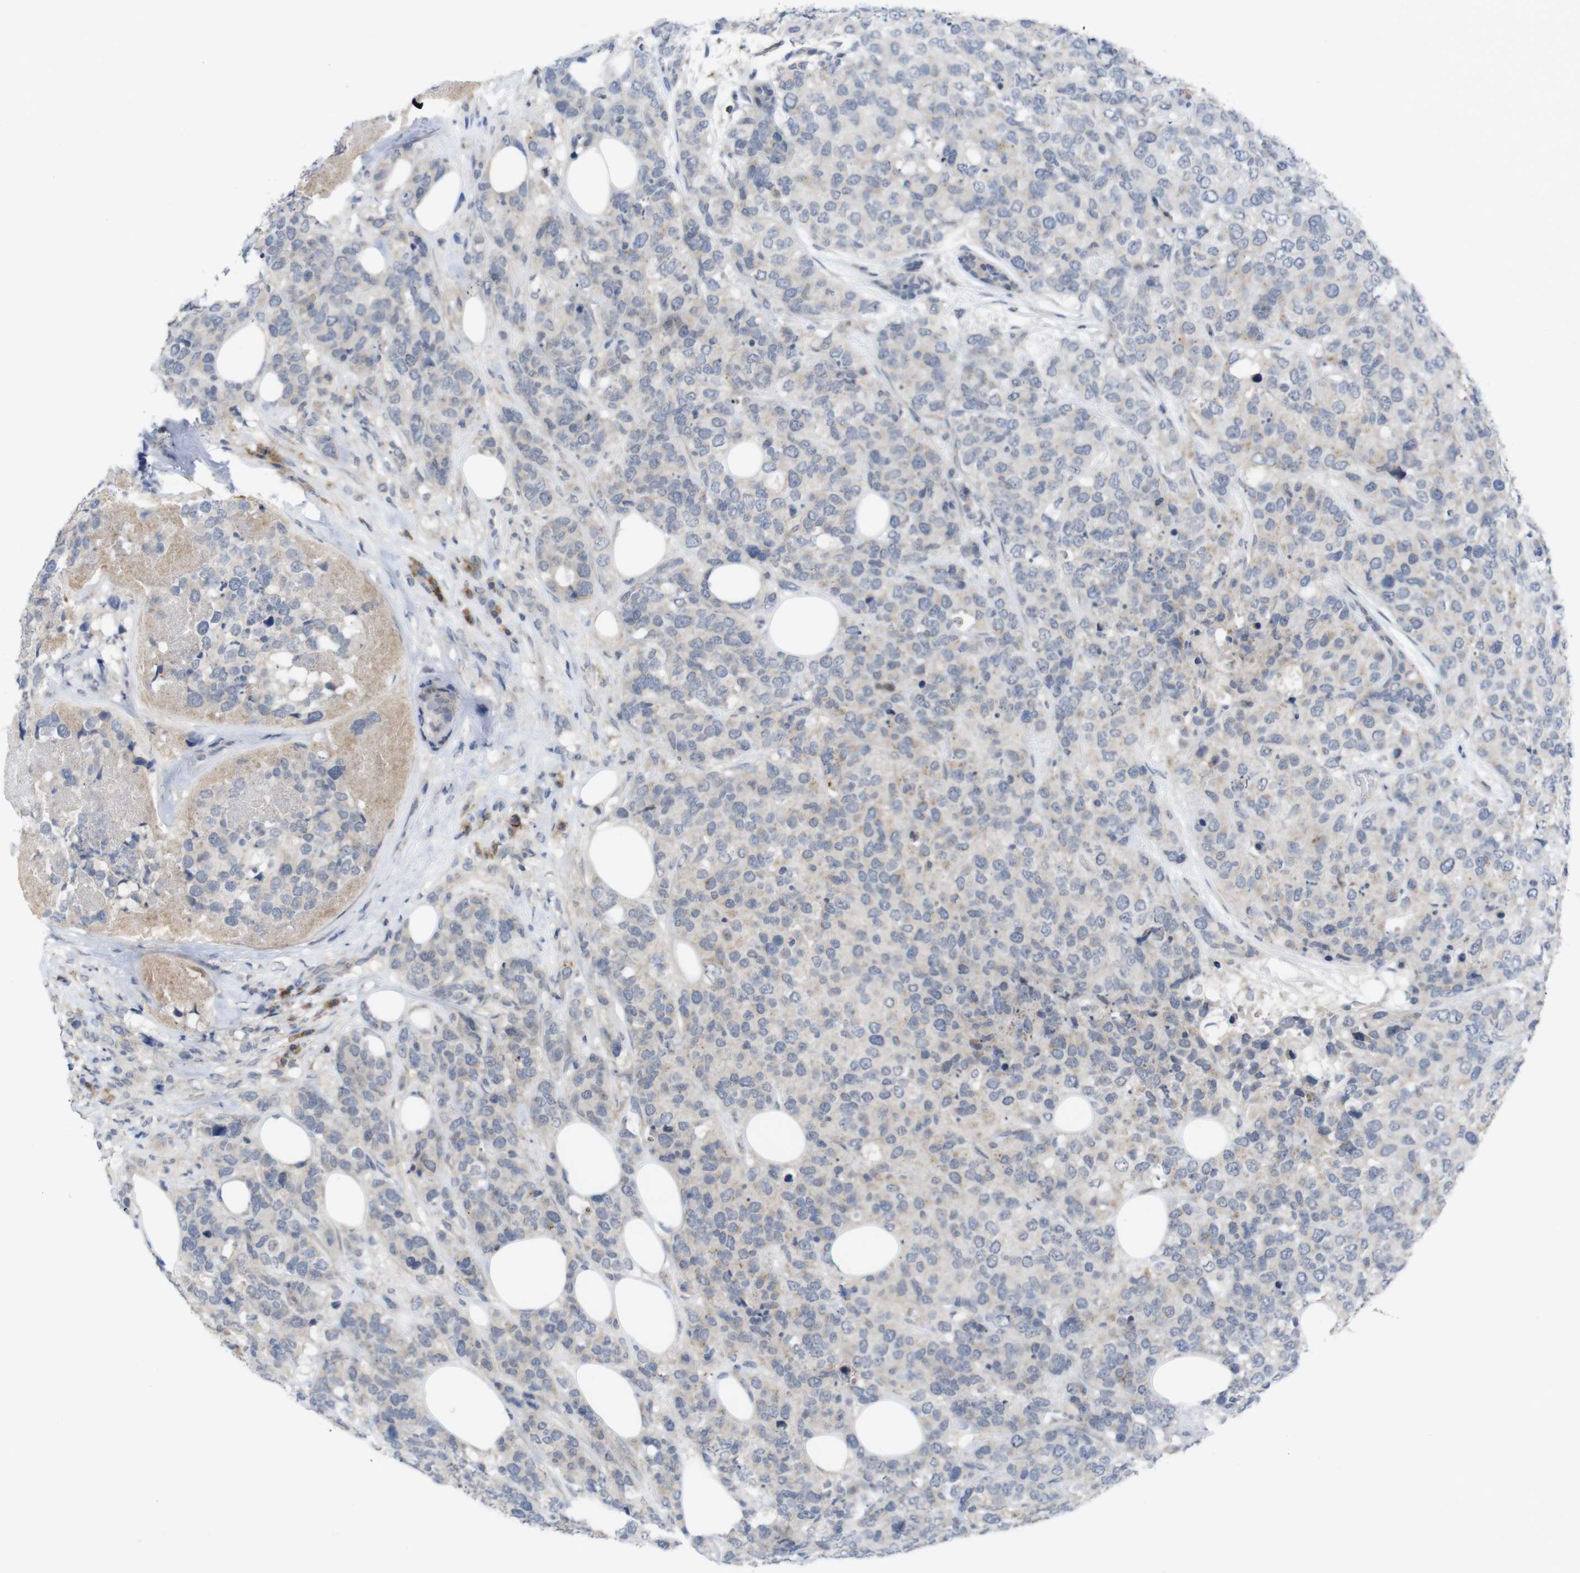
{"staining": {"intensity": "weak", "quantity": "<25%", "location": "cytoplasmic/membranous"}, "tissue": "breast cancer", "cell_type": "Tumor cells", "image_type": "cancer", "snomed": [{"axis": "morphology", "description": "Lobular carcinoma"}, {"axis": "topography", "description": "Breast"}], "caption": "Tumor cells show no significant protein staining in breast cancer. (IHC, brightfield microscopy, high magnification).", "gene": "SLAMF7", "patient": {"sex": "female", "age": 59}}